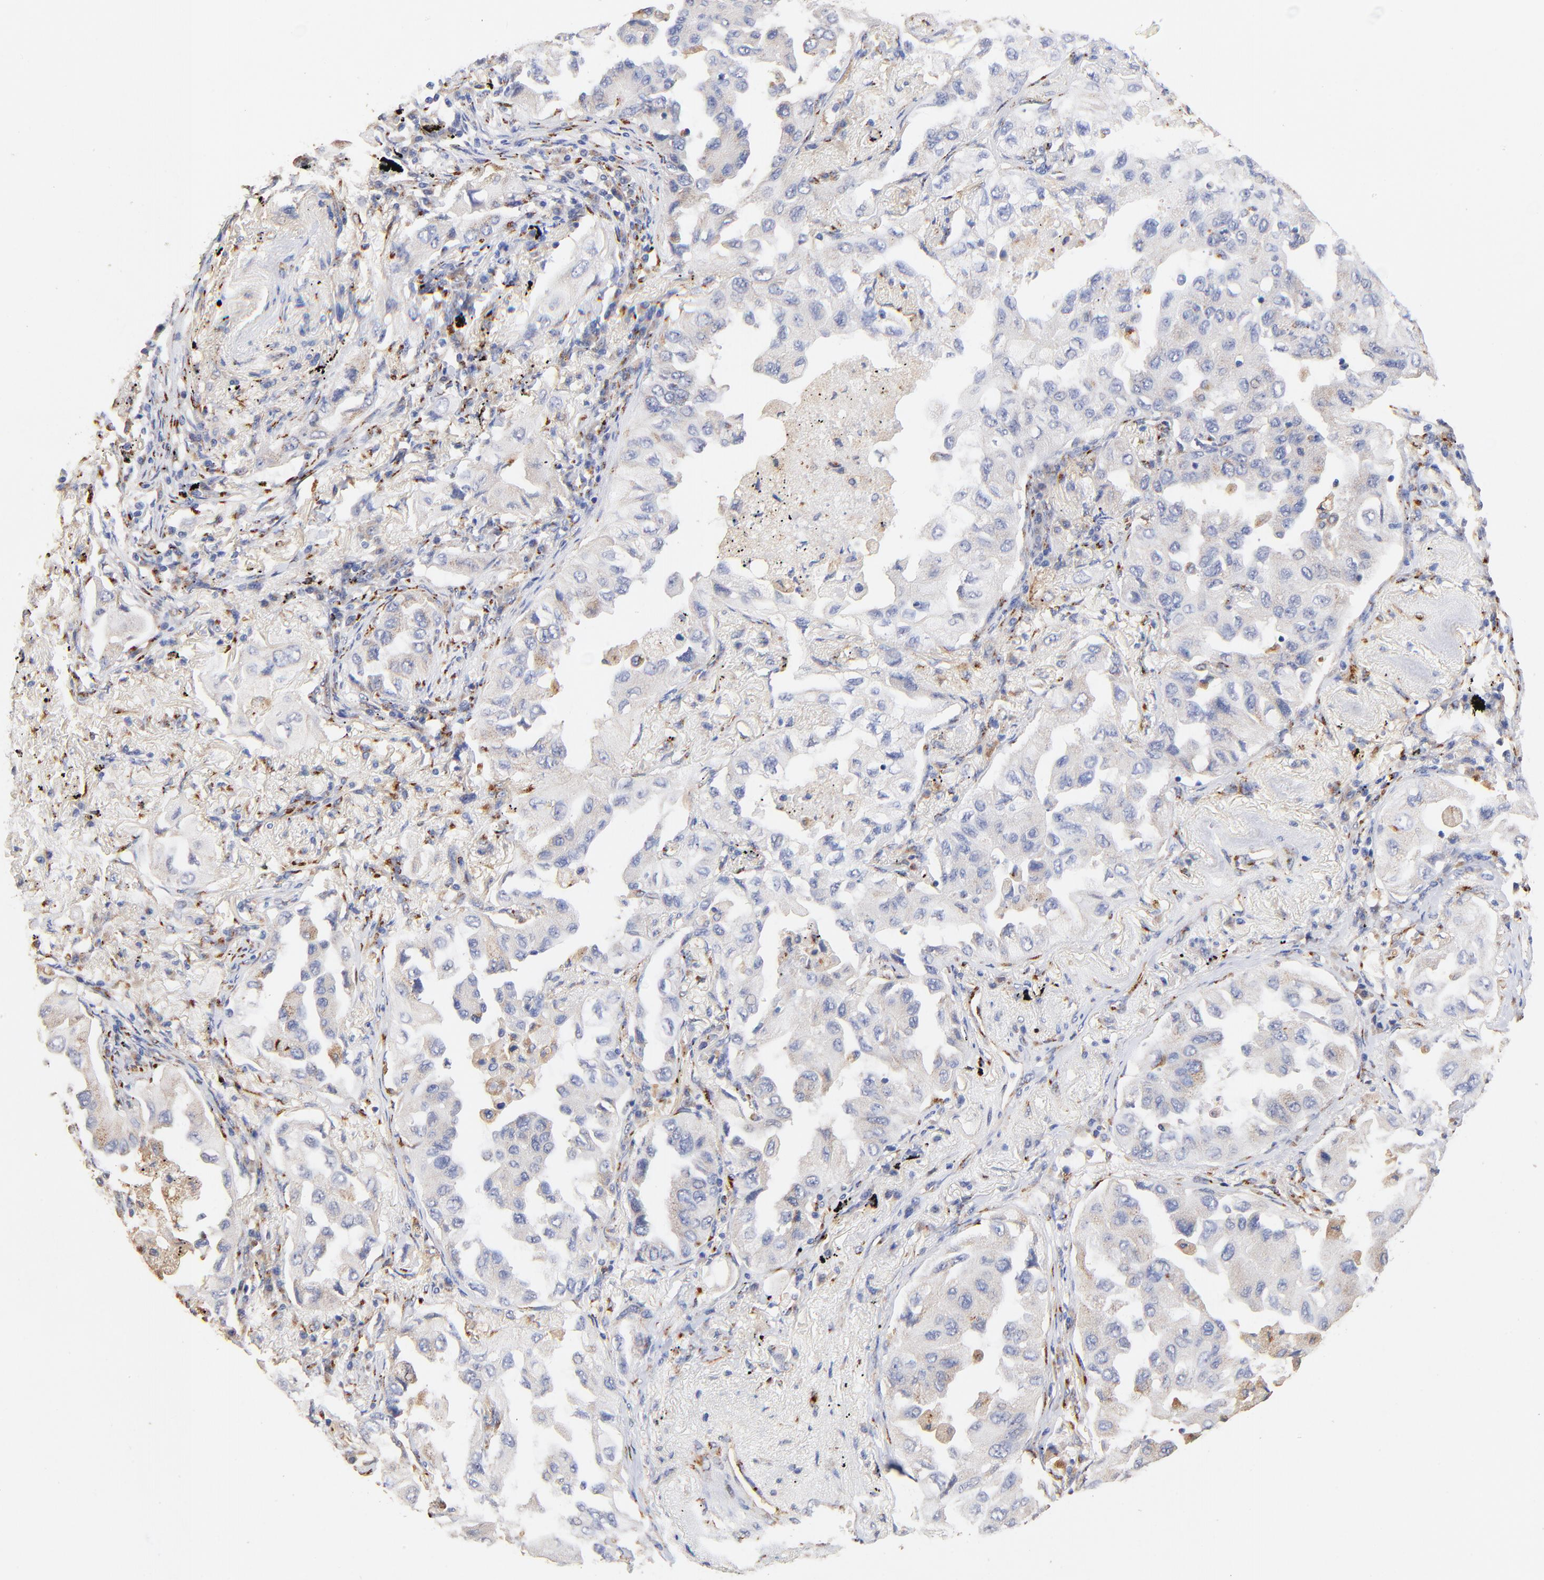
{"staining": {"intensity": "negative", "quantity": "none", "location": "none"}, "tissue": "lung cancer", "cell_type": "Tumor cells", "image_type": "cancer", "snomed": [{"axis": "morphology", "description": "Adenocarcinoma, NOS"}, {"axis": "topography", "description": "Lung"}], "caption": "Immunohistochemical staining of human lung adenocarcinoma reveals no significant staining in tumor cells.", "gene": "FMNL3", "patient": {"sex": "female", "age": 65}}